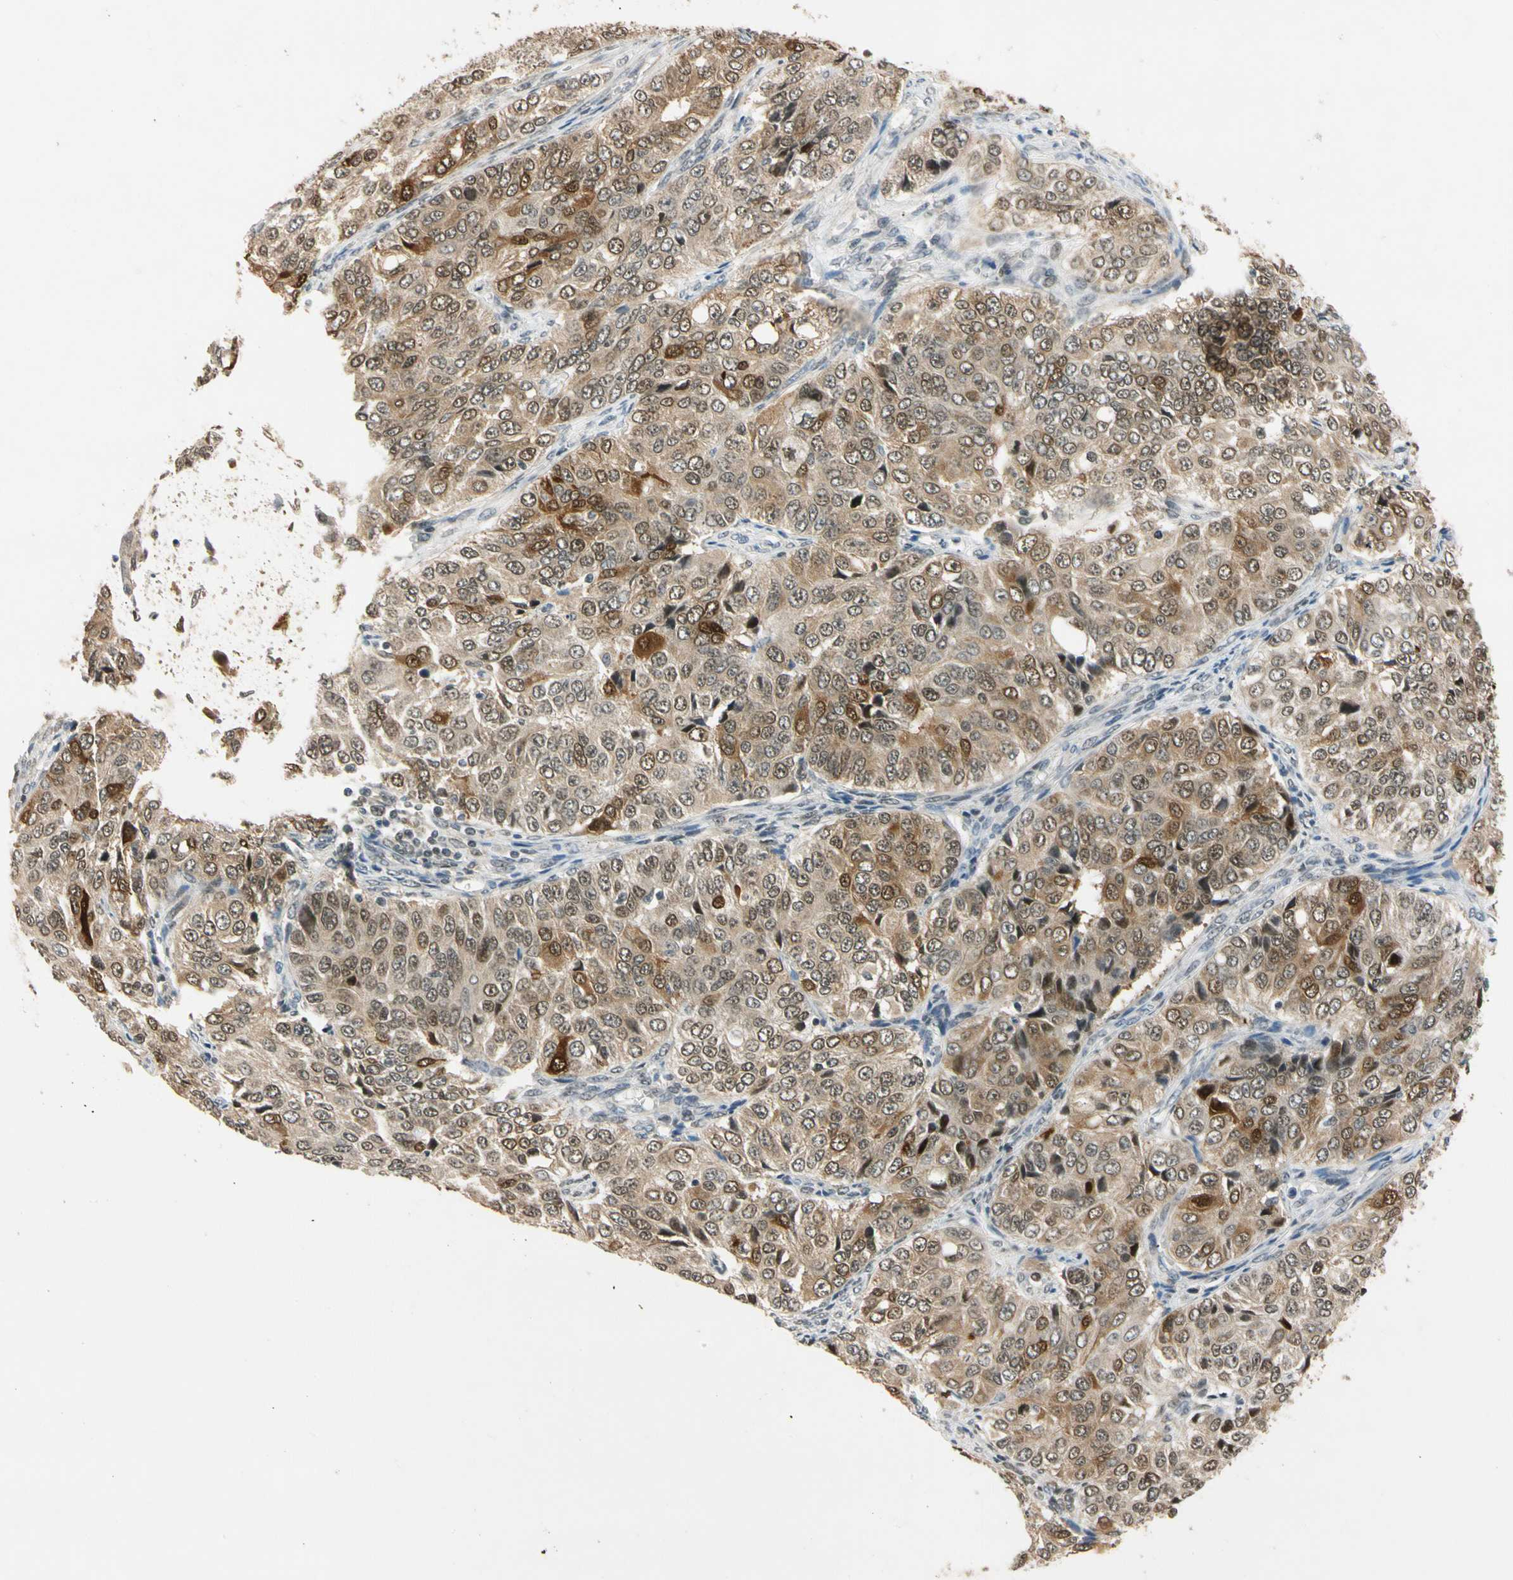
{"staining": {"intensity": "strong", "quantity": ">75%", "location": "cytoplasmic/membranous,nuclear"}, "tissue": "ovarian cancer", "cell_type": "Tumor cells", "image_type": "cancer", "snomed": [{"axis": "morphology", "description": "Carcinoma, endometroid"}, {"axis": "topography", "description": "Ovary"}], "caption": "Immunohistochemistry (IHC) staining of ovarian cancer, which exhibits high levels of strong cytoplasmic/membranous and nuclear positivity in approximately >75% of tumor cells indicating strong cytoplasmic/membranous and nuclear protein expression. The staining was performed using DAB (3,3'-diaminobenzidine) (brown) for protein detection and nuclei were counterstained in hematoxylin (blue).", "gene": "RIOX2", "patient": {"sex": "female", "age": 51}}